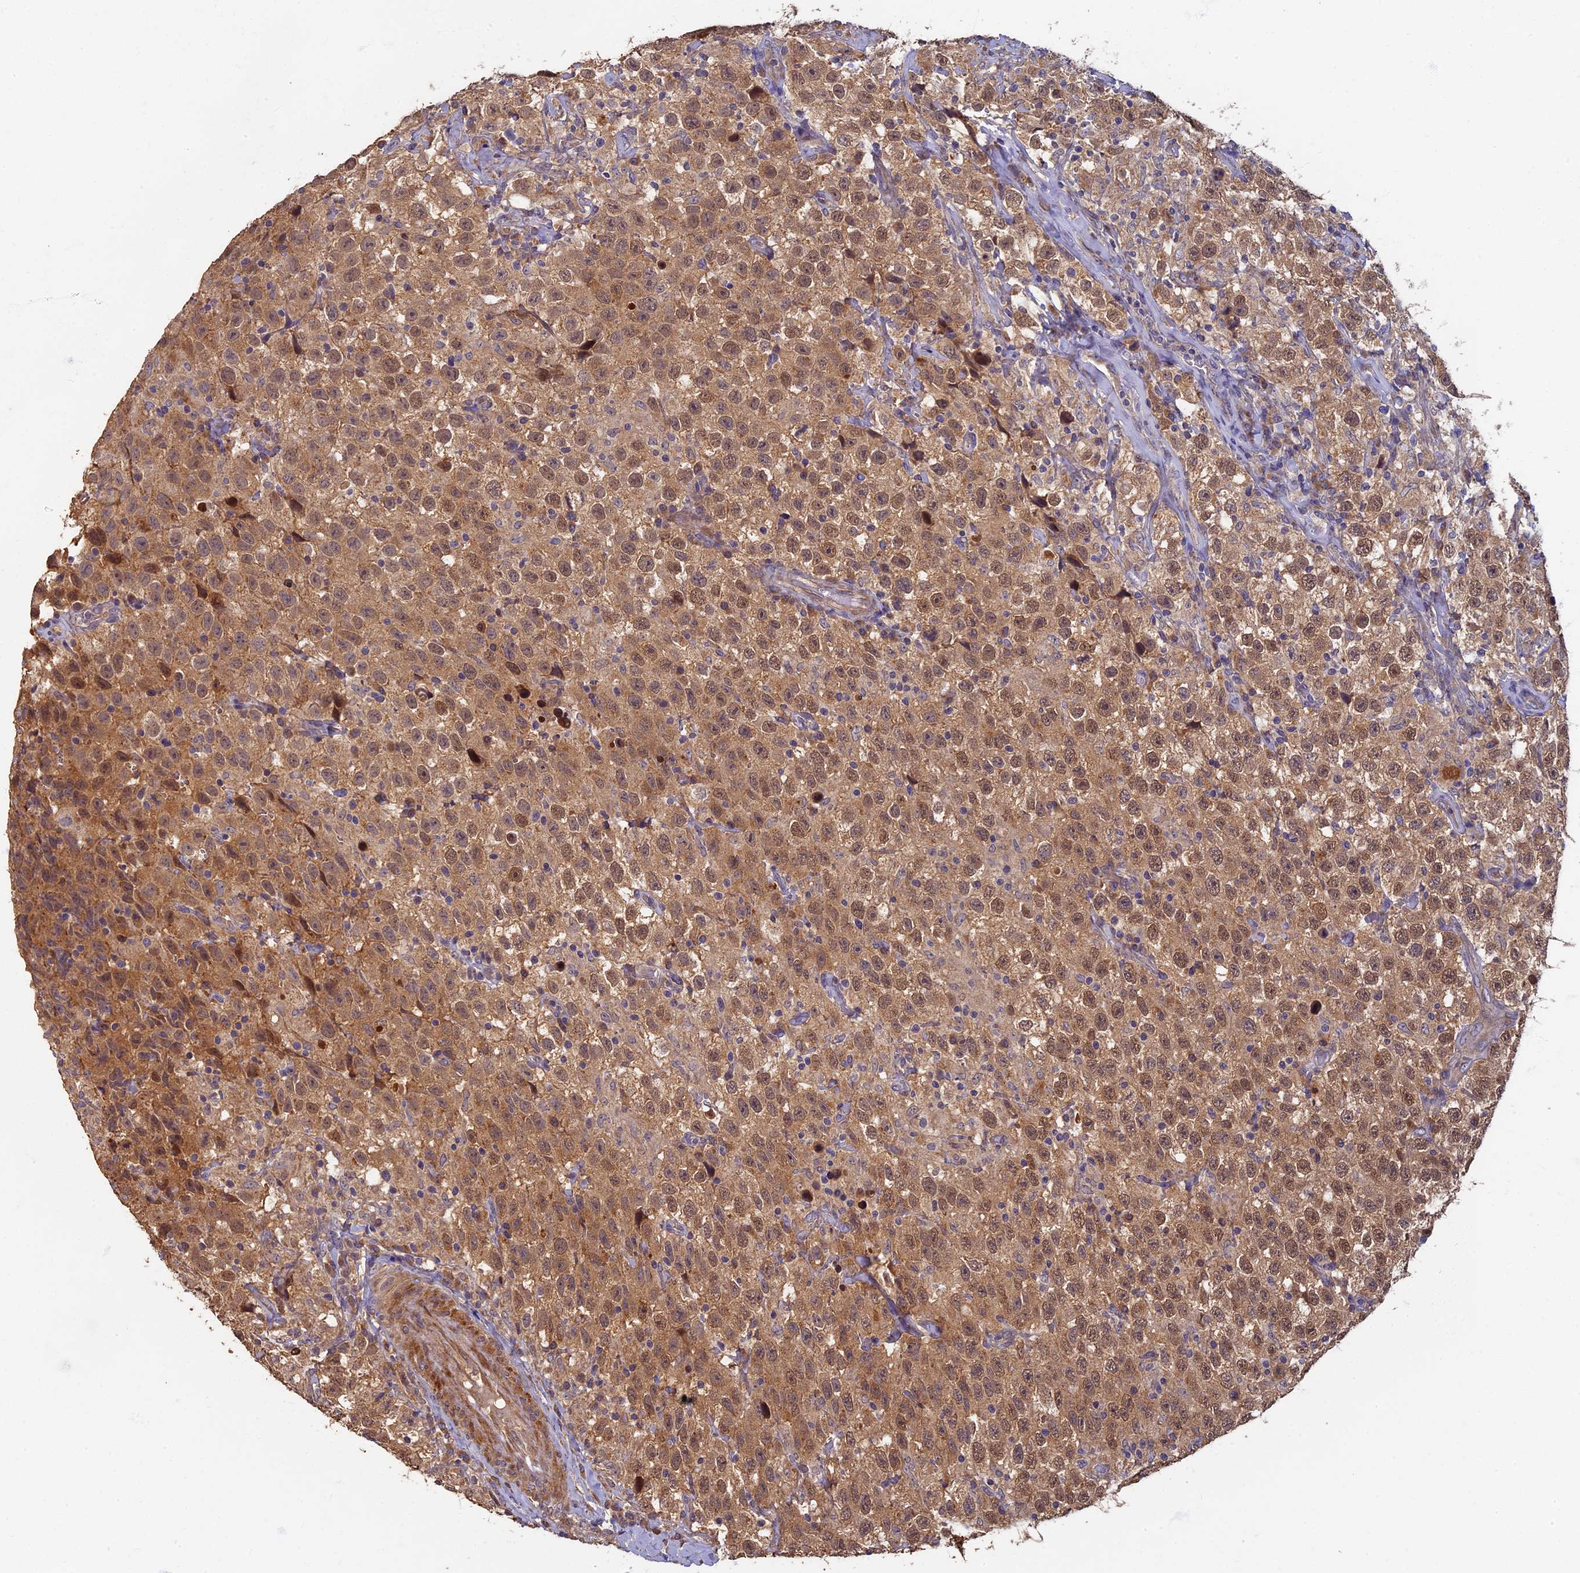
{"staining": {"intensity": "moderate", "quantity": ">75%", "location": "cytoplasmic/membranous,nuclear"}, "tissue": "testis cancer", "cell_type": "Tumor cells", "image_type": "cancer", "snomed": [{"axis": "morphology", "description": "Seminoma, NOS"}, {"axis": "topography", "description": "Testis"}], "caption": "Moderate cytoplasmic/membranous and nuclear expression for a protein is identified in approximately >75% of tumor cells of seminoma (testis) using immunohistochemistry.", "gene": "RSPH3", "patient": {"sex": "male", "age": 41}}